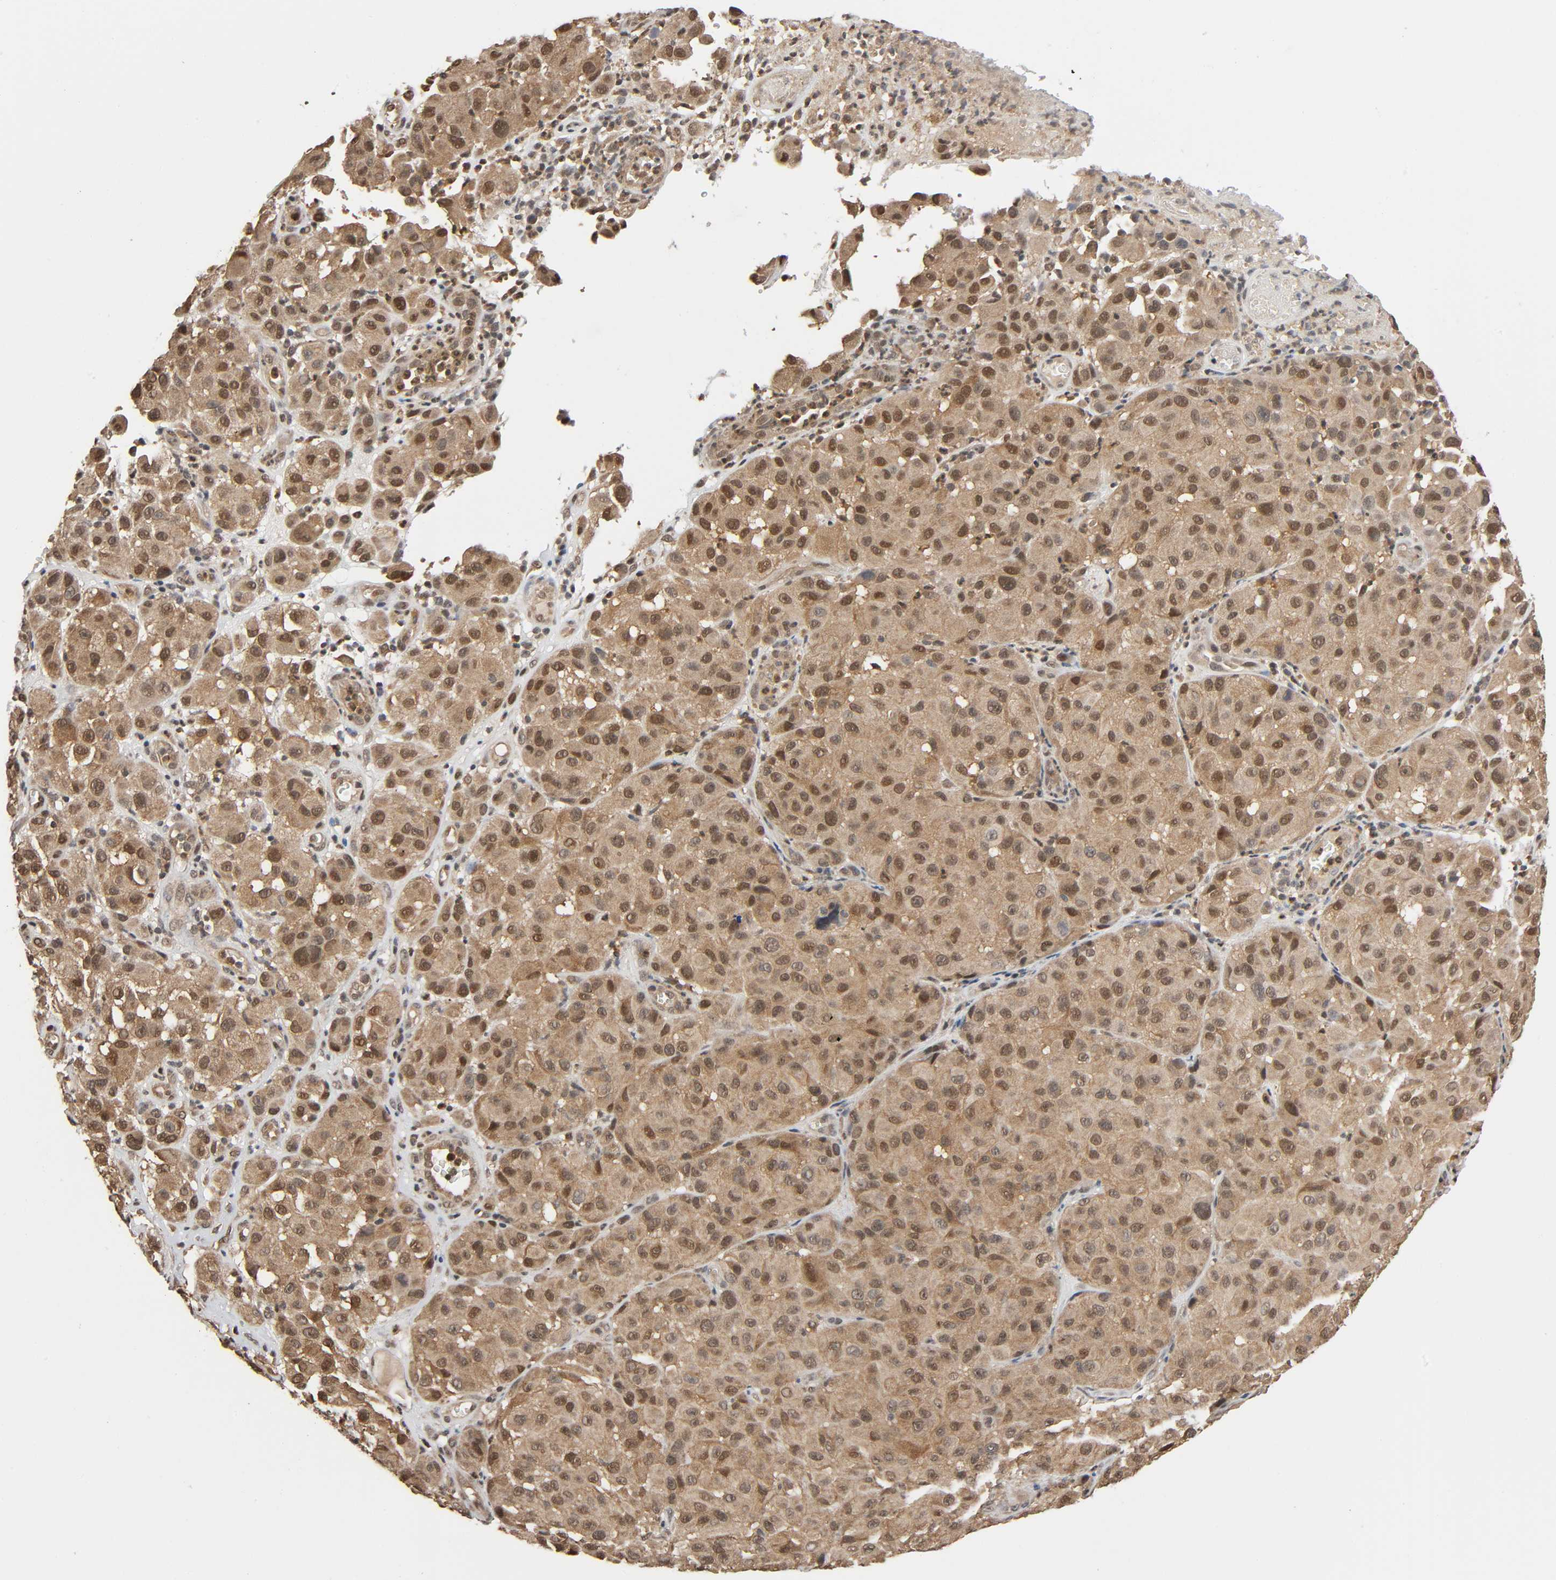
{"staining": {"intensity": "moderate", "quantity": "25%-75%", "location": "cytoplasmic/membranous,nuclear"}, "tissue": "melanoma", "cell_type": "Tumor cells", "image_type": "cancer", "snomed": [{"axis": "morphology", "description": "Malignant melanoma, NOS"}, {"axis": "topography", "description": "Skin"}], "caption": "Protein expression analysis of human malignant melanoma reveals moderate cytoplasmic/membranous and nuclear staining in about 25%-75% of tumor cells.", "gene": "NEDD8", "patient": {"sex": "female", "age": 21}}